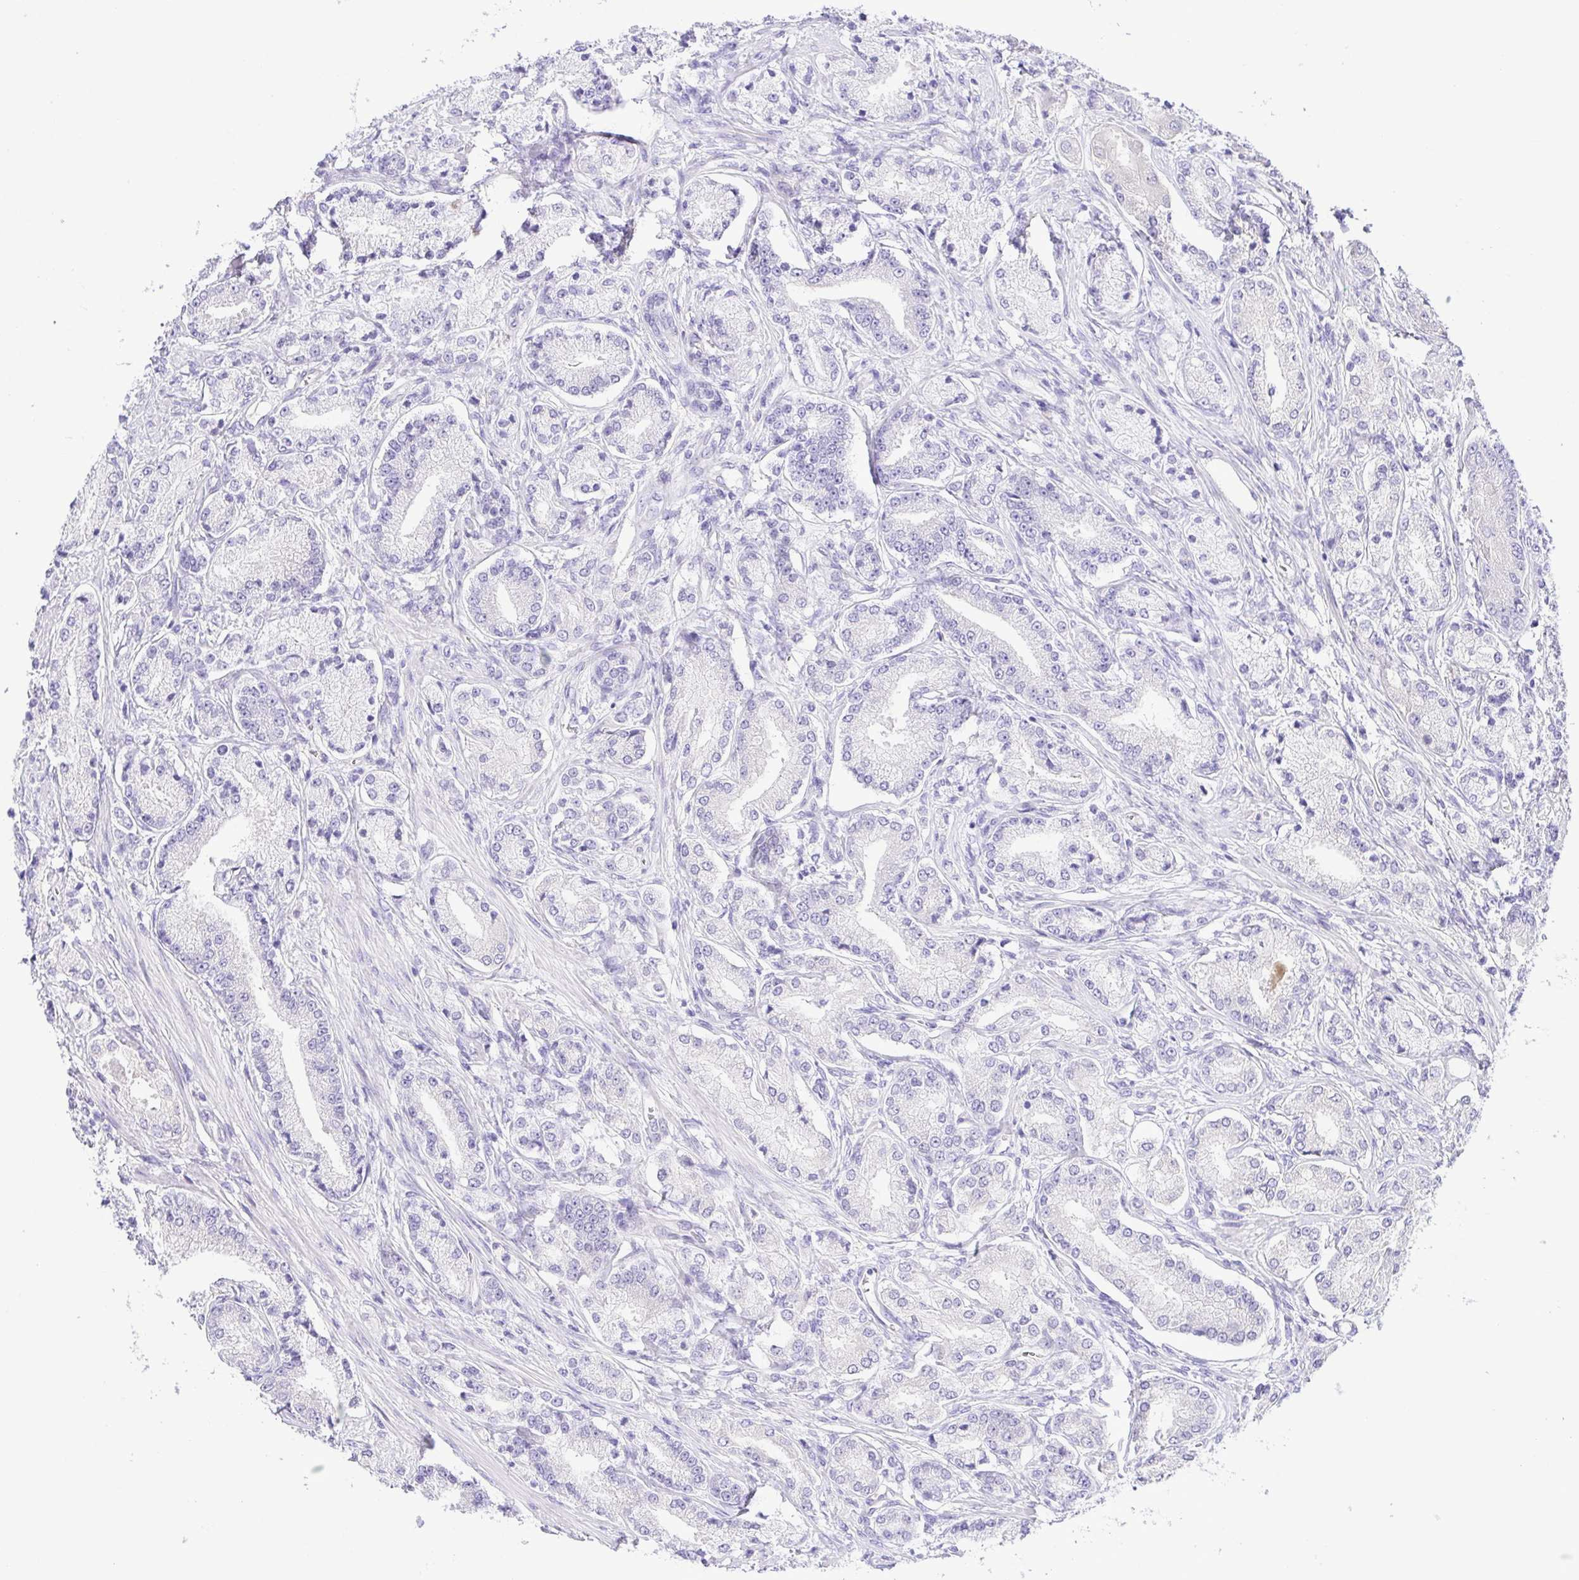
{"staining": {"intensity": "negative", "quantity": "none", "location": "none"}, "tissue": "prostate cancer", "cell_type": "Tumor cells", "image_type": "cancer", "snomed": [{"axis": "morphology", "description": "Adenocarcinoma, High grade"}, {"axis": "topography", "description": "Prostate and seminal vesicle, NOS"}], "caption": "The immunohistochemistry image has no significant staining in tumor cells of prostate adenocarcinoma (high-grade) tissue.", "gene": "EPB42", "patient": {"sex": "male", "age": 61}}